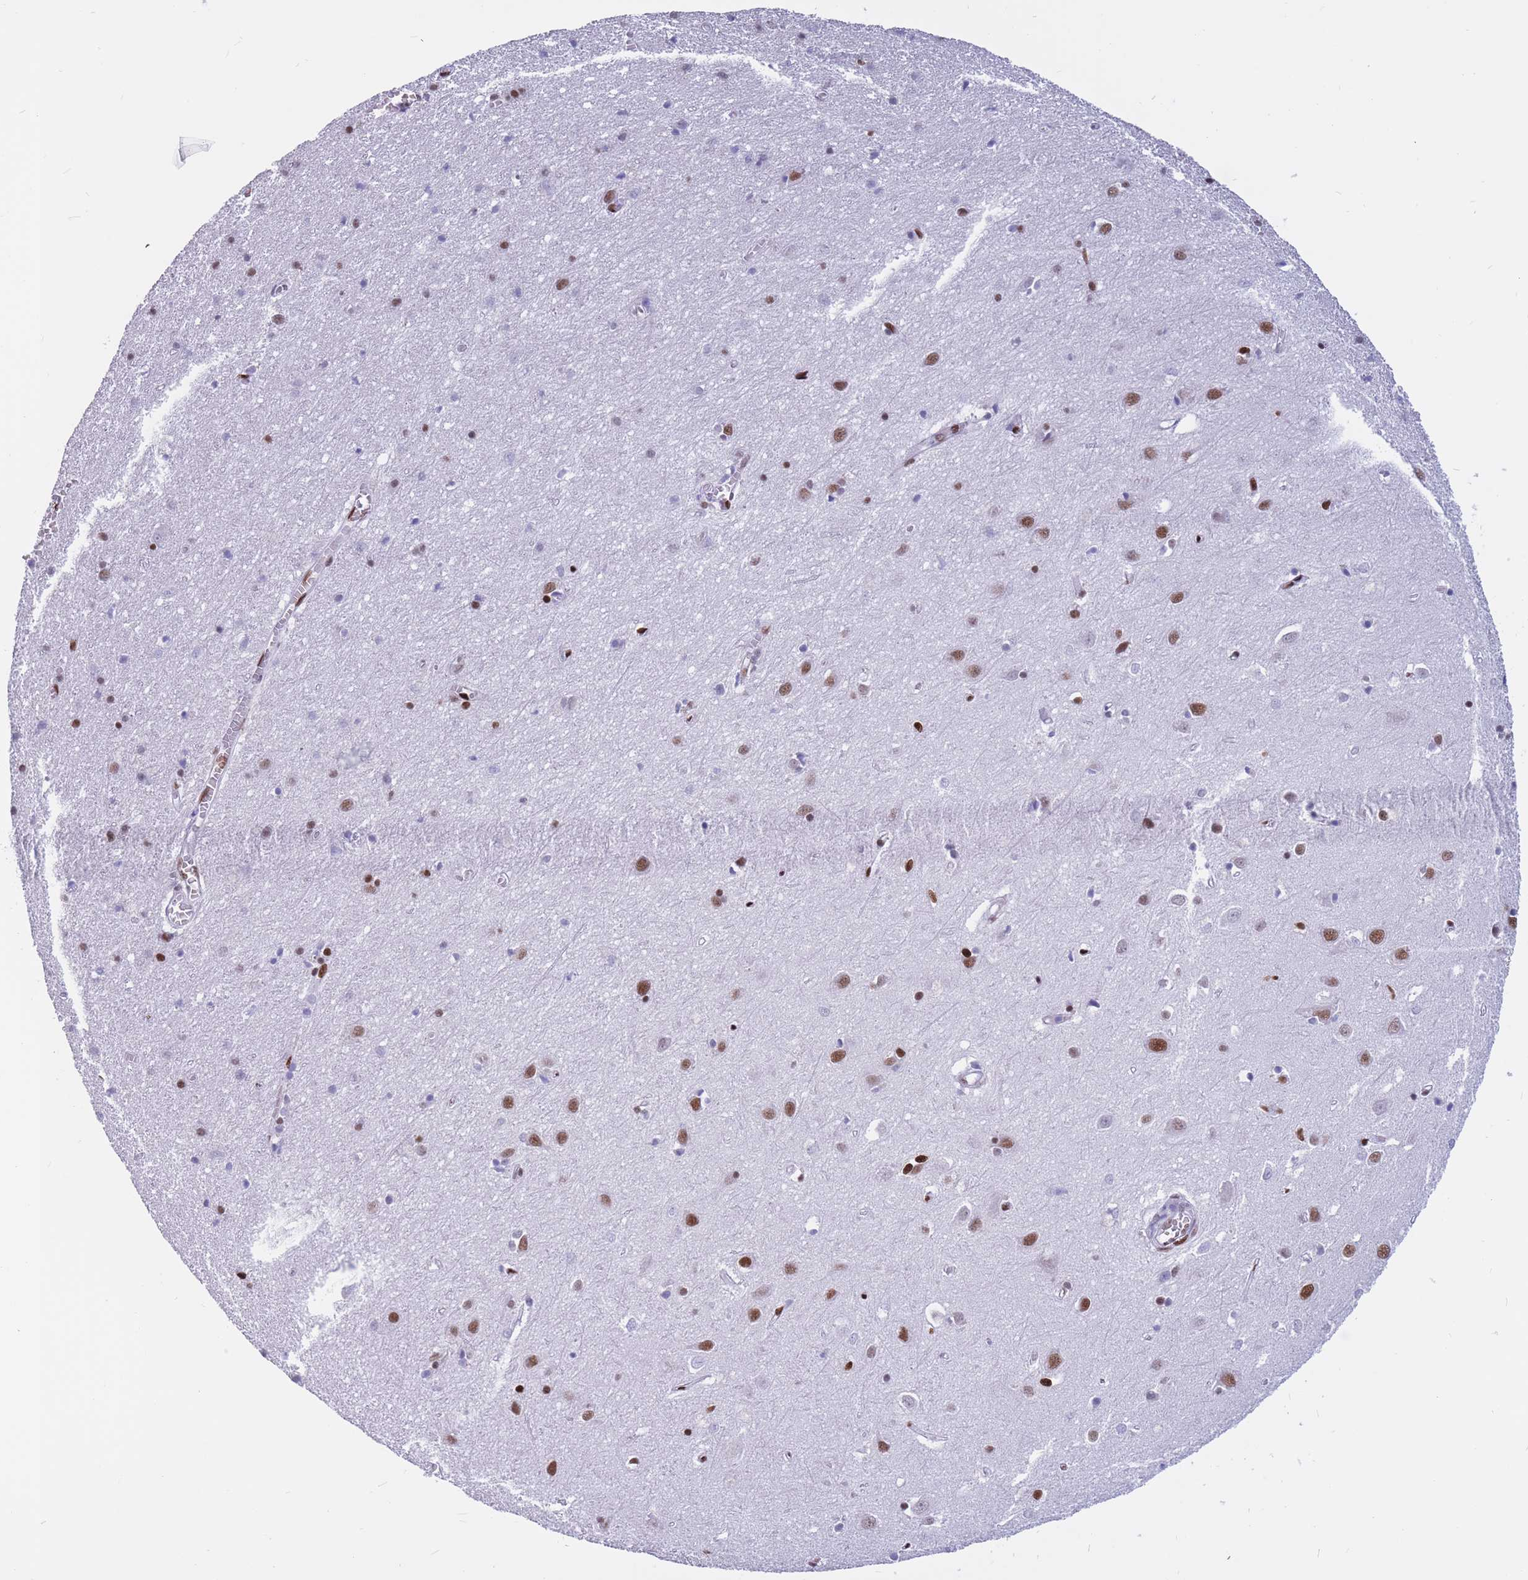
{"staining": {"intensity": "moderate", "quantity": "25%-75%", "location": "nuclear"}, "tissue": "cerebral cortex", "cell_type": "Endothelial cells", "image_type": "normal", "snomed": [{"axis": "morphology", "description": "Normal tissue, NOS"}, {"axis": "topography", "description": "Cerebral cortex"}], "caption": "Immunohistochemical staining of normal cerebral cortex shows 25%-75% levels of moderate nuclear protein expression in approximately 25%-75% of endothelial cells. (DAB IHC, brown staining for protein, blue staining for nuclei).", "gene": "NASP", "patient": {"sex": "female", "age": 64}}